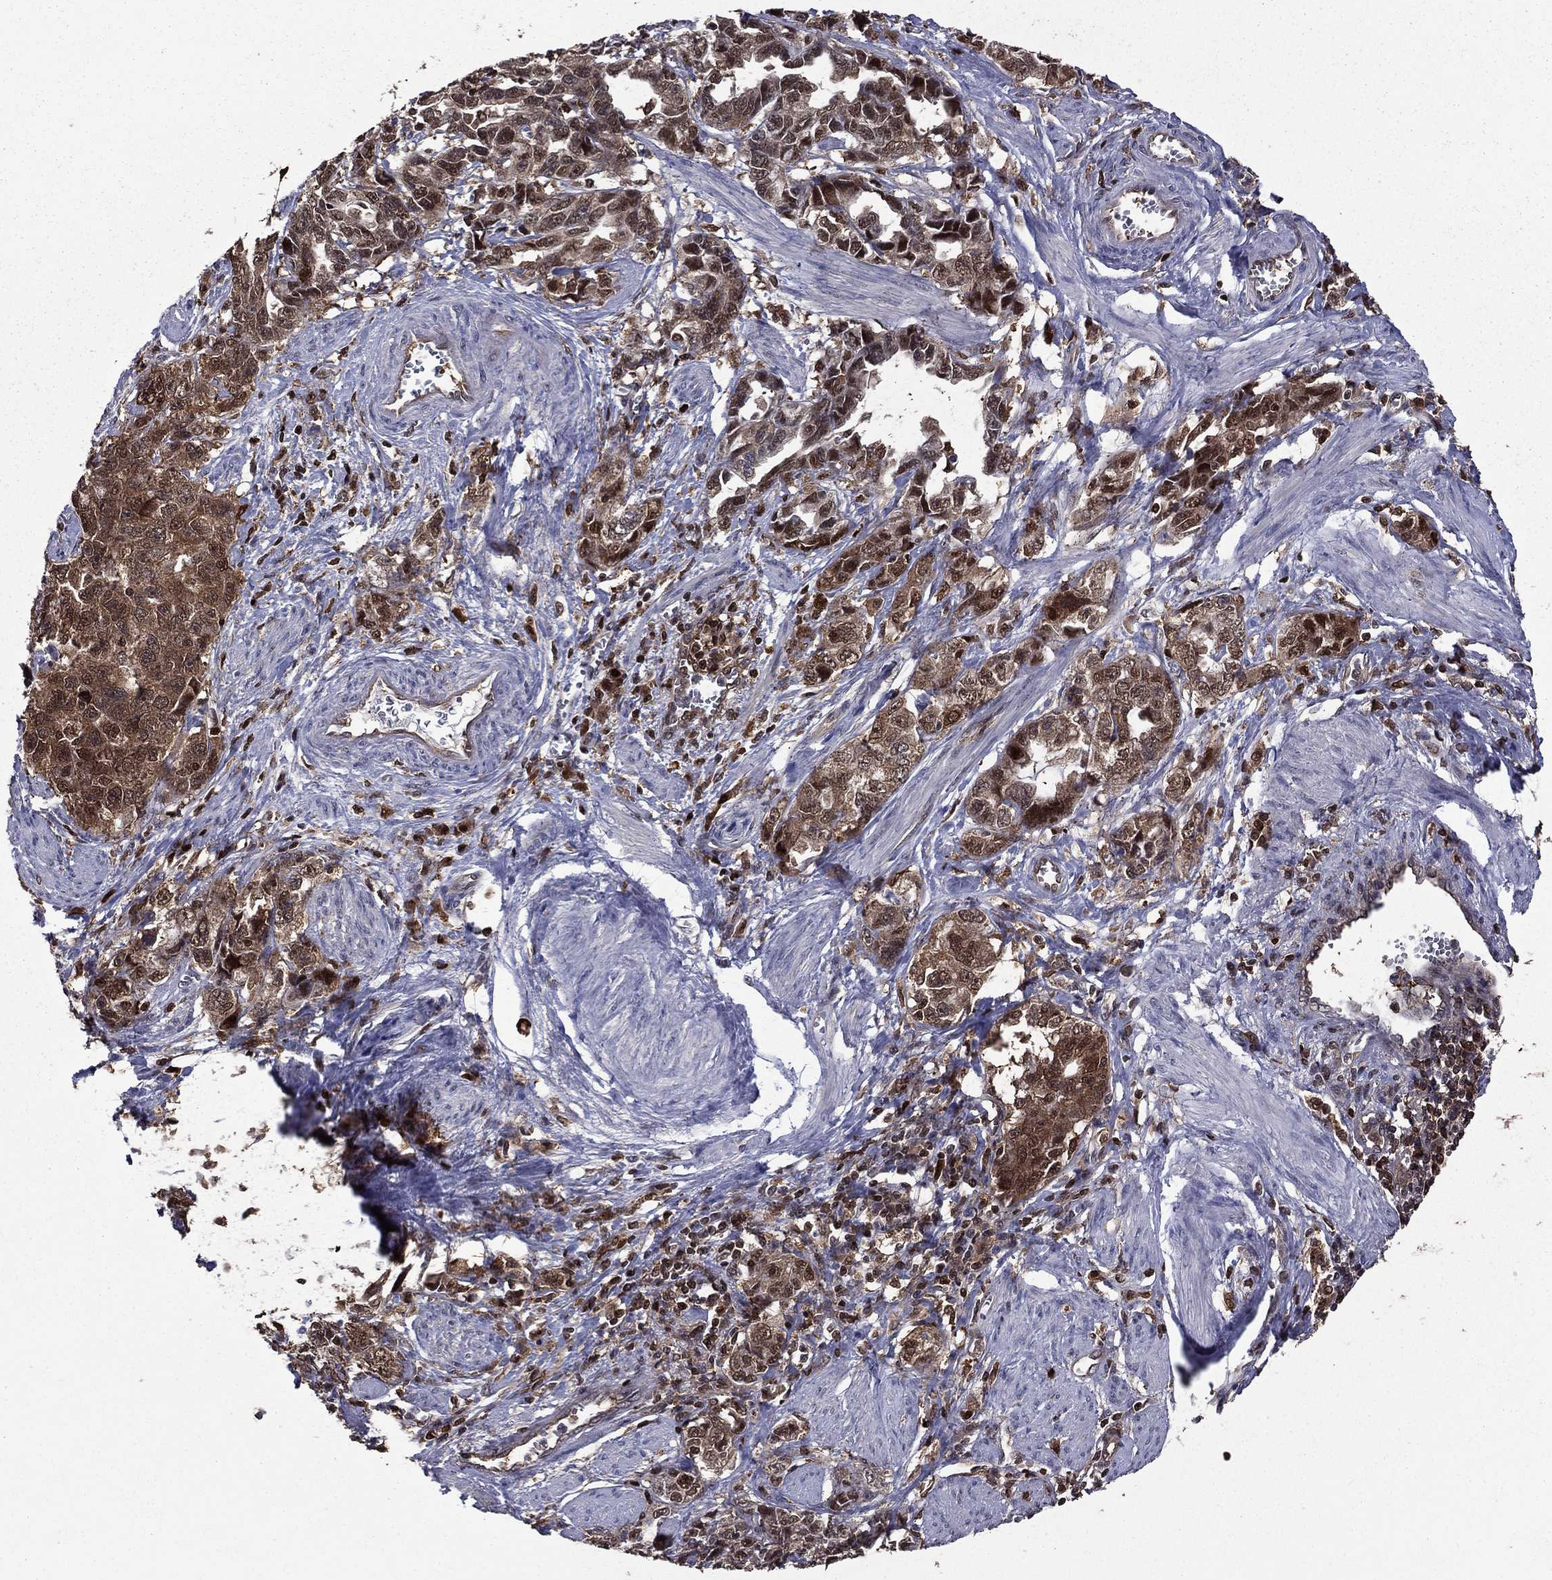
{"staining": {"intensity": "moderate", "quantity": ">75%", "location": "cytoplasmic/membranous,nuclear"}, "tissue": "ovarian cancer", "cell_type": "Tumor cells", "image_type": "cancer", "snomed": [{"axis": "morphology", "description": "Cystadenocarcinoma, serous, NOS"}, {"axis": "topography", "description": "Ovary"}], "caption": "The histopathology image demonstrates staining of ovarian serous cystadenocarcinoma, revealing moderate cytoplasmic/membranous and nuclear protein staining (brown color) within tumor cells.", "gene": "APPBP2", "patient": {"sex": "female", "age": 51}}